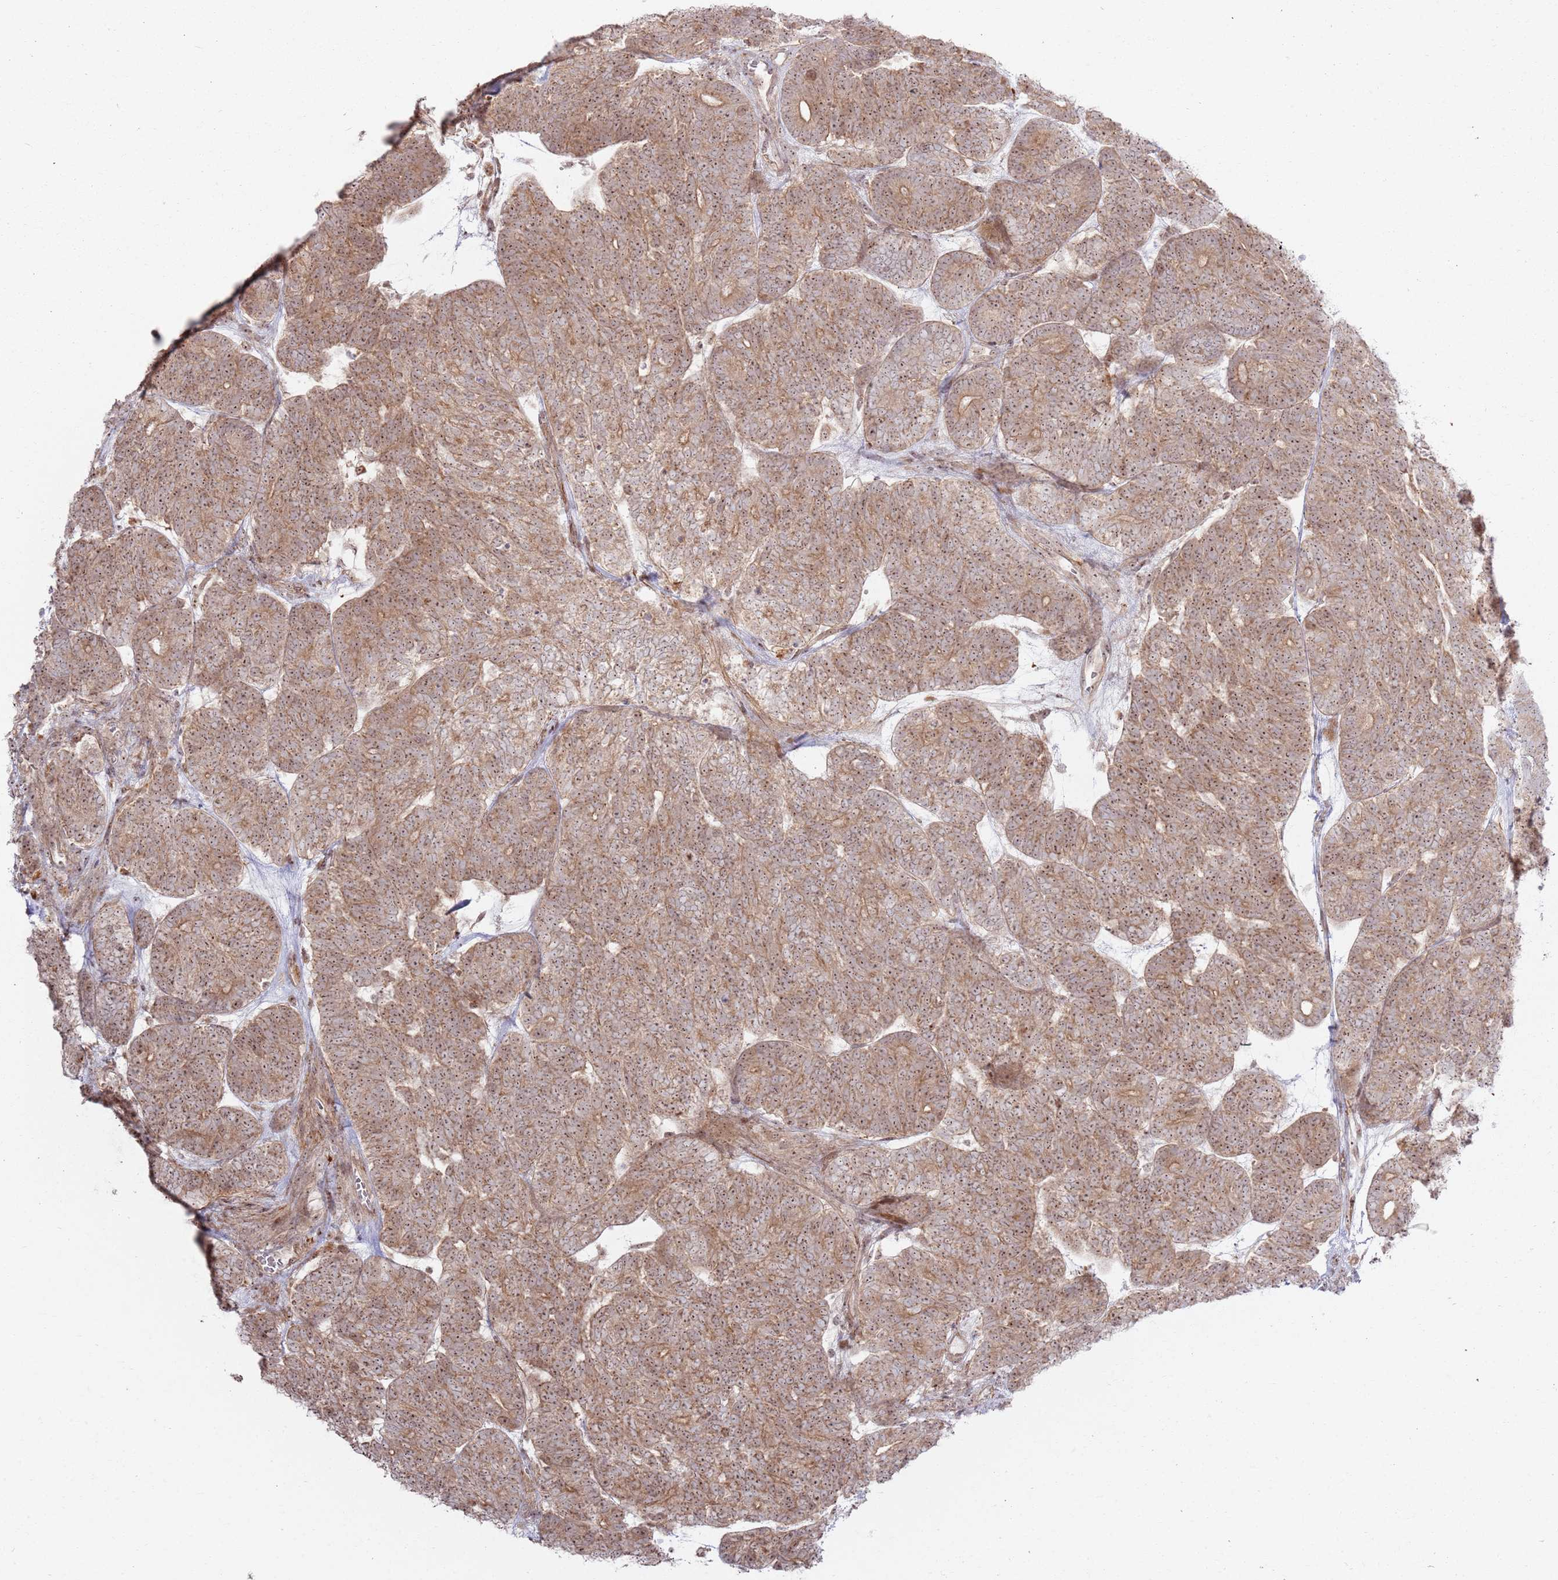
{"staining": {"intensity": "moderate", "quantity": ">75%", "location": "cytoplasmic/membranous,nuclear"}, "tissue": "head and neck cancer", "cell_type": "Tumor cells", "image_type": "cancer", "snomed": [{"axis": "morphology", "description": "Adenocarcinoma, NOS"}, {"axis": "topography", "description": "Head-Neck"}], "caption": "Immunohistochemical staining of human head and neck cancer (adenocarcinoma) shows medium levels of moderate cytoplasmic/membranous and nuclear protein expression in approximately >75% of tumor cells.", "gene": "CNPY1", "patient": {"sex": "female", "age": 81}}